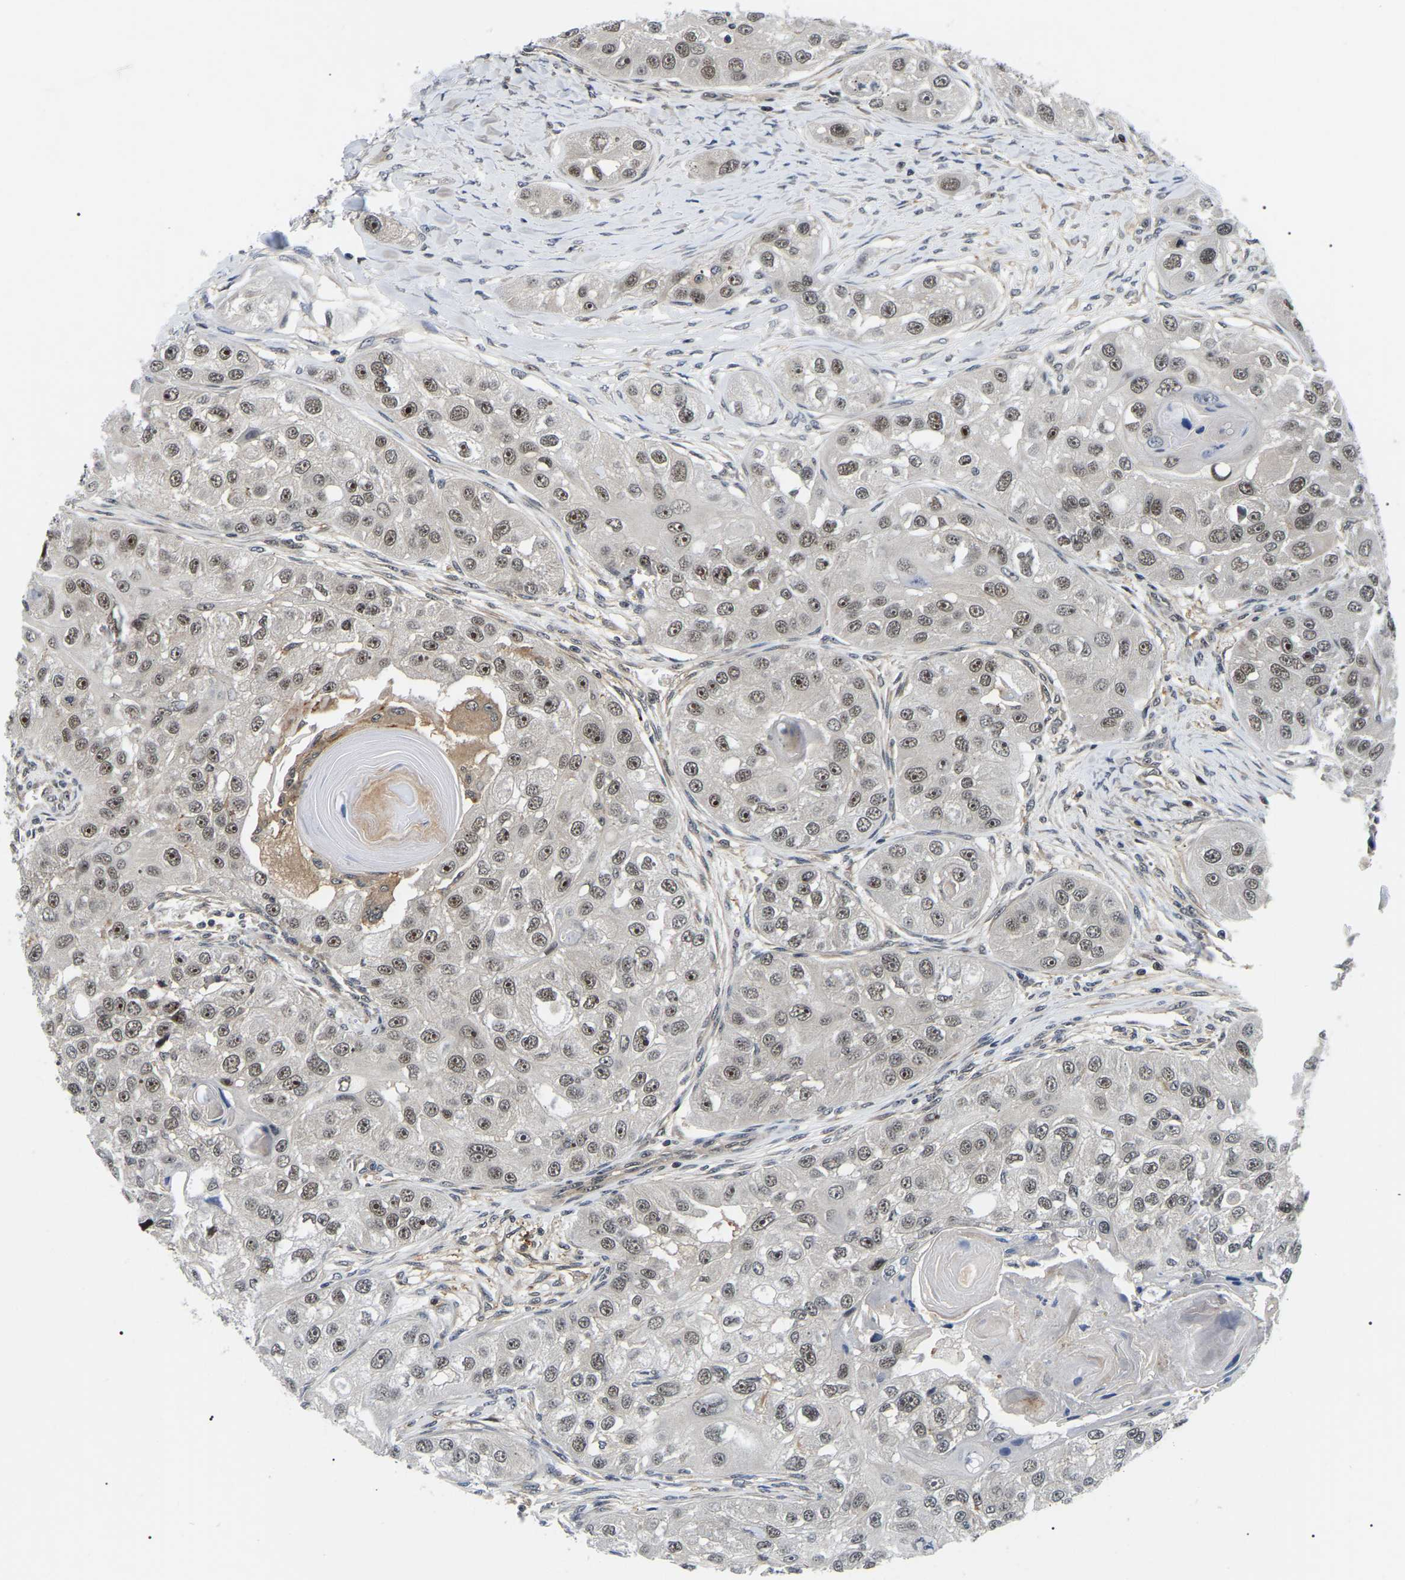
{"staining": {"intensity": "strong", "quantity": ">75%", "location": "nuclear"}, "tissue": "head and neck cancer", "cell_type": "Tumor cells", "image_type": "cancer", "snomed": [{"axis": "morphology", "description": "Normal tissue, NOS"}, {"axis": "morphology", "description": "Squamous cell carcinoma, NOS"}, {"axis": "topography", "description": "Skeletal muscle"}, {"axis": "topography", "description": "Head-Neck"}], "caption": "Head and neck squamous cell carcinoma stained with a protein marker displays strong staining in tumor cells.", "gene": "RRP1B", "patient": {"sex": "male", "age": 51}}